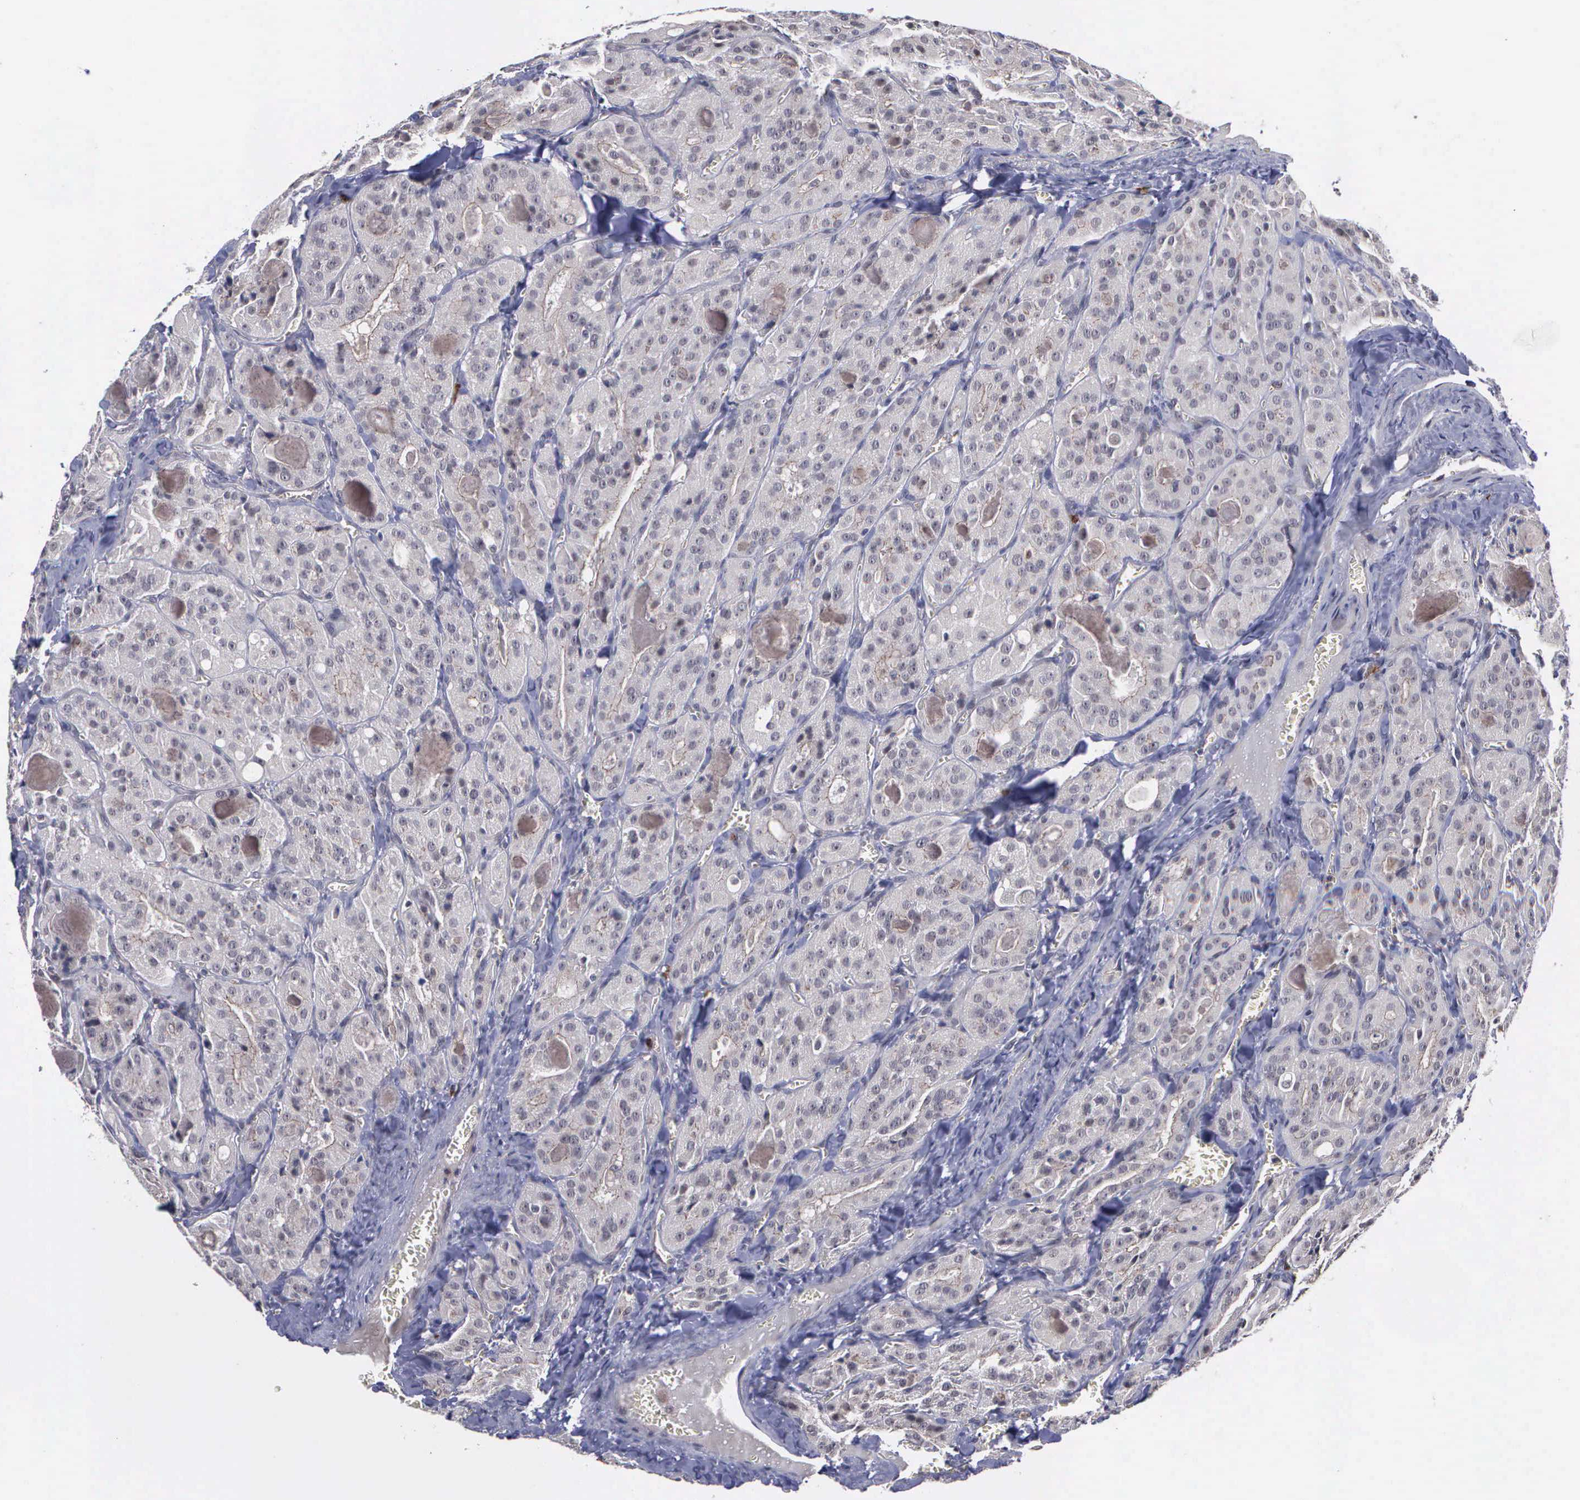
{"staining": {"intensity": "weak", "quantity": "<25%", "location": "cytoplasmic/membranous"}, "tissue": "thyroid cancer", "cell_type": "Tumor cells", "image_type": "cancer", "snomed": [{"axis": "morphology", "description": "Carcinoma, NOS"}, {"axis": "topography", "description": "Thyroid gland"}], "caption": "DAB immunohistochemical staining of human thyroid cancer (carcinoma) demonstrates no significant expression in tumor cells.", "gene": "MAP3K9", "patient": {"sex": "male", "age": 76}}